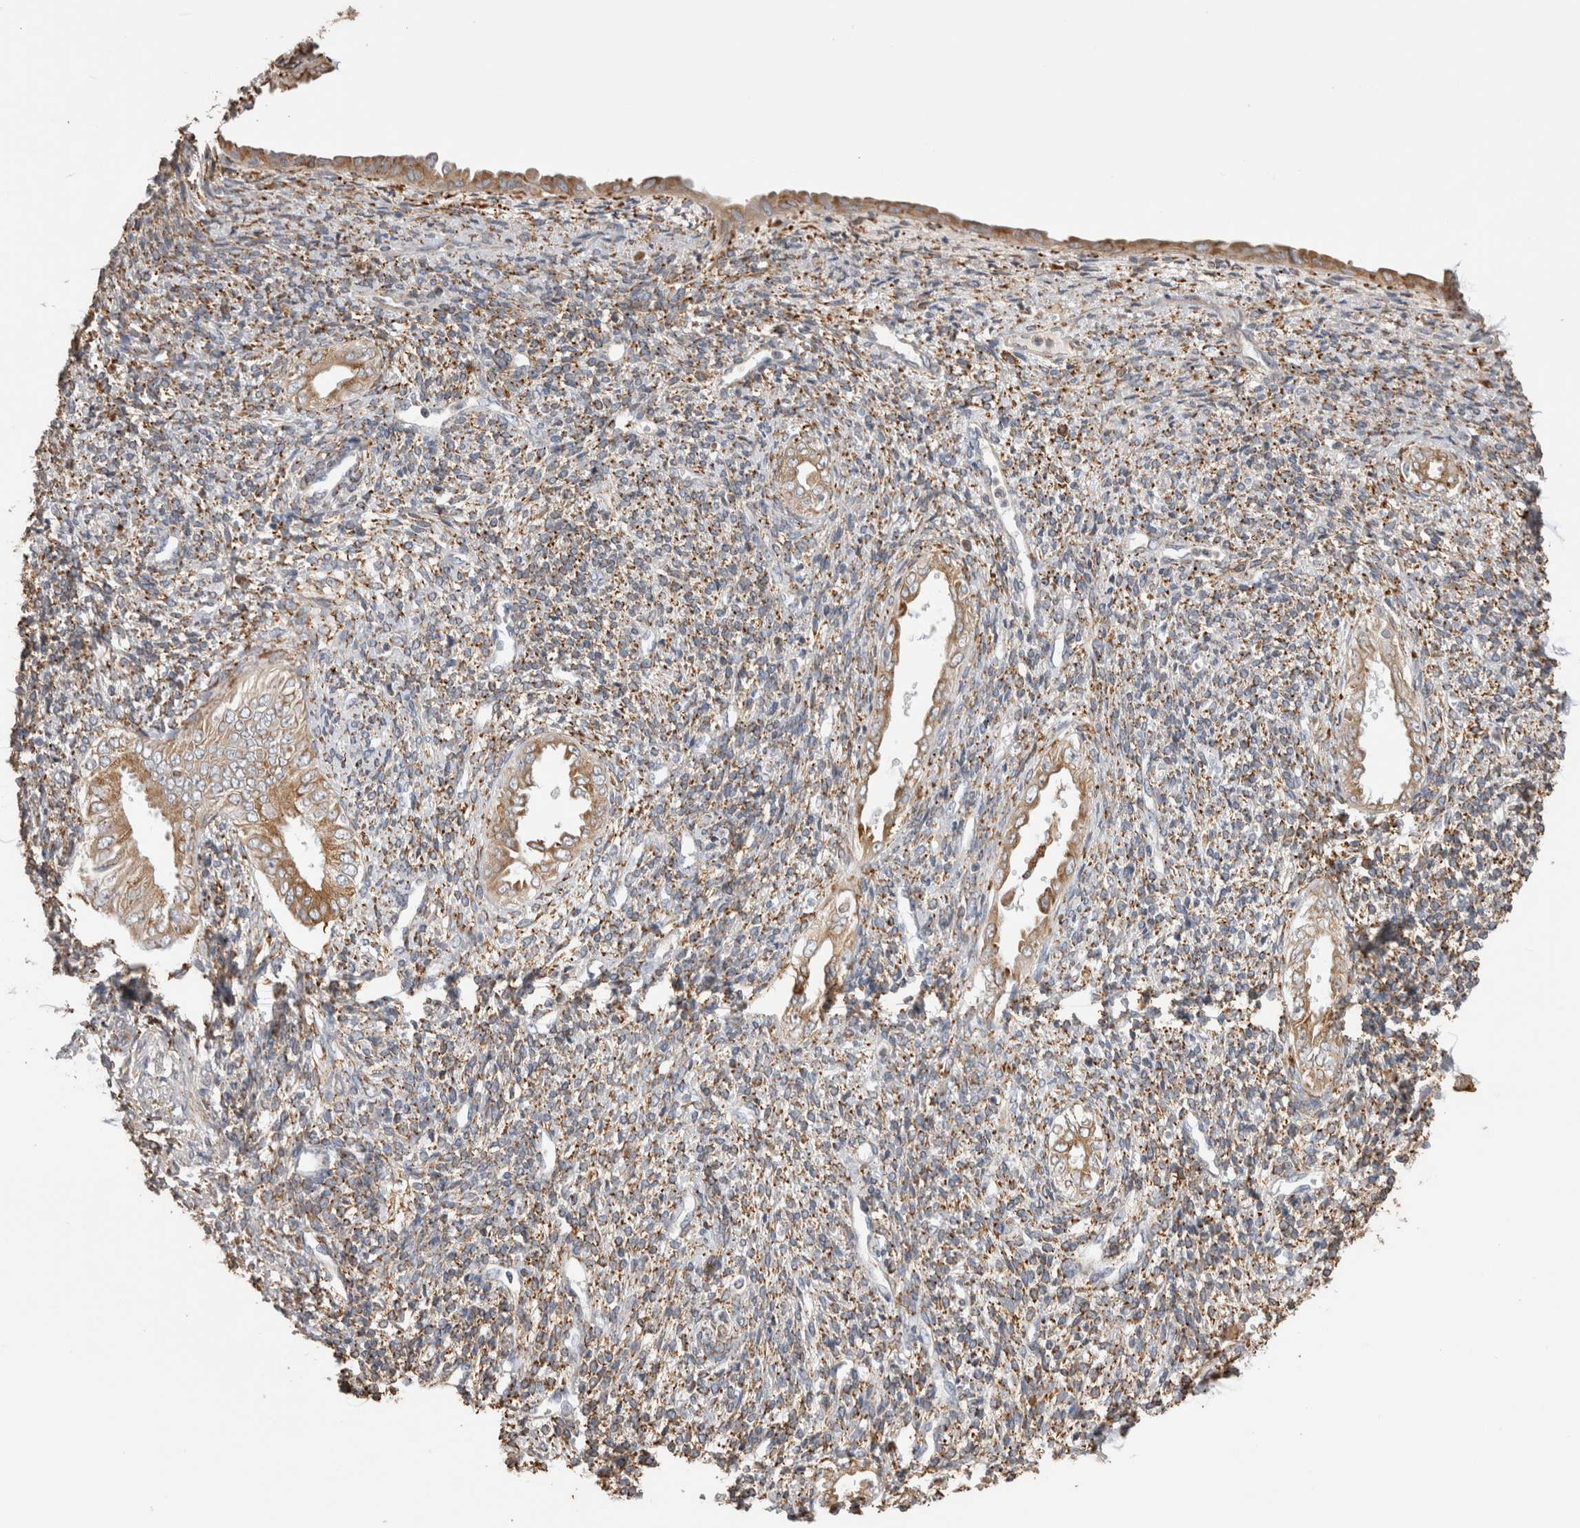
{"staining": {"intensity": "moderate", "quantity": ">75%", "location": "cytoplasmic/membranous"}, "tissue": "endometrium", "cell_type": "Cells in endometrial stroma", "image_type": "normal", "snomed": [{"axis": "morphology", "description": "Normal tissue, NOS"}, {"axis": "topography", "description": "Endometrium"}], "caption": "IHC histopathology image of unremarkable human endometrium stained for a protein (brown), which displays medium levels of moderate cytoplasmic/membranous positivity in approximately >75% of cells in endometrial stroma.", "gene": "LRPAP1", "patient": {"sex": "female", "age": 66}}